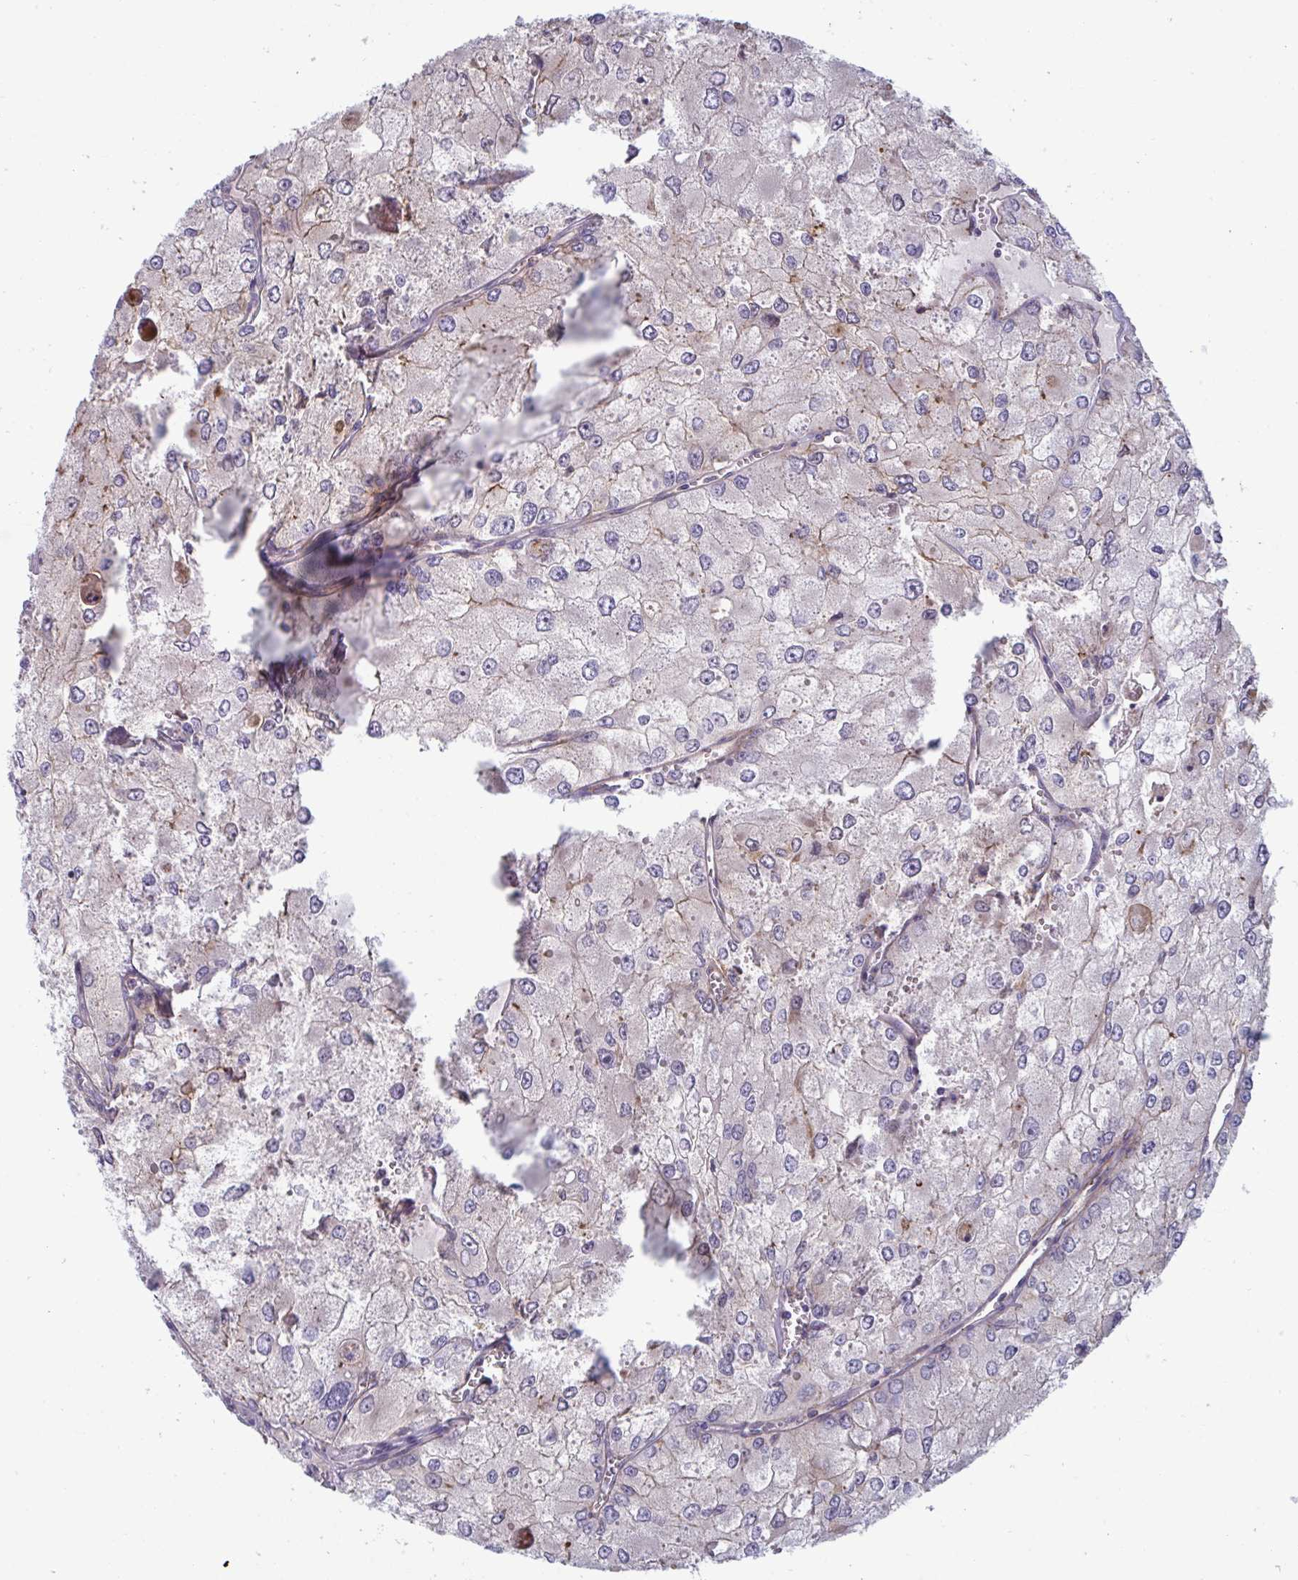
{"staining": {"intensity": "weak", "quantity": "<25%", "location": "cytoplasmic/membranous"}, "tissue": "renal cancer", "cell_type": "Tumor cells", "image_type": "cancer", "snomed": [{"axis": "morphology", "description": "Adenocarcinoma, NOS"}, {"axis": "topography", "description": "Kidney"}], "caption": "The micrograph reveals no significant staining in tumor cells of renal cancer. (DAB (3,3'-diaminobenzidine) immunohistochemistry visualized using brightfield microscopy, high magnification).", "gene": "SLC9A6", "patient": {"sex": "female", "age": 70}}